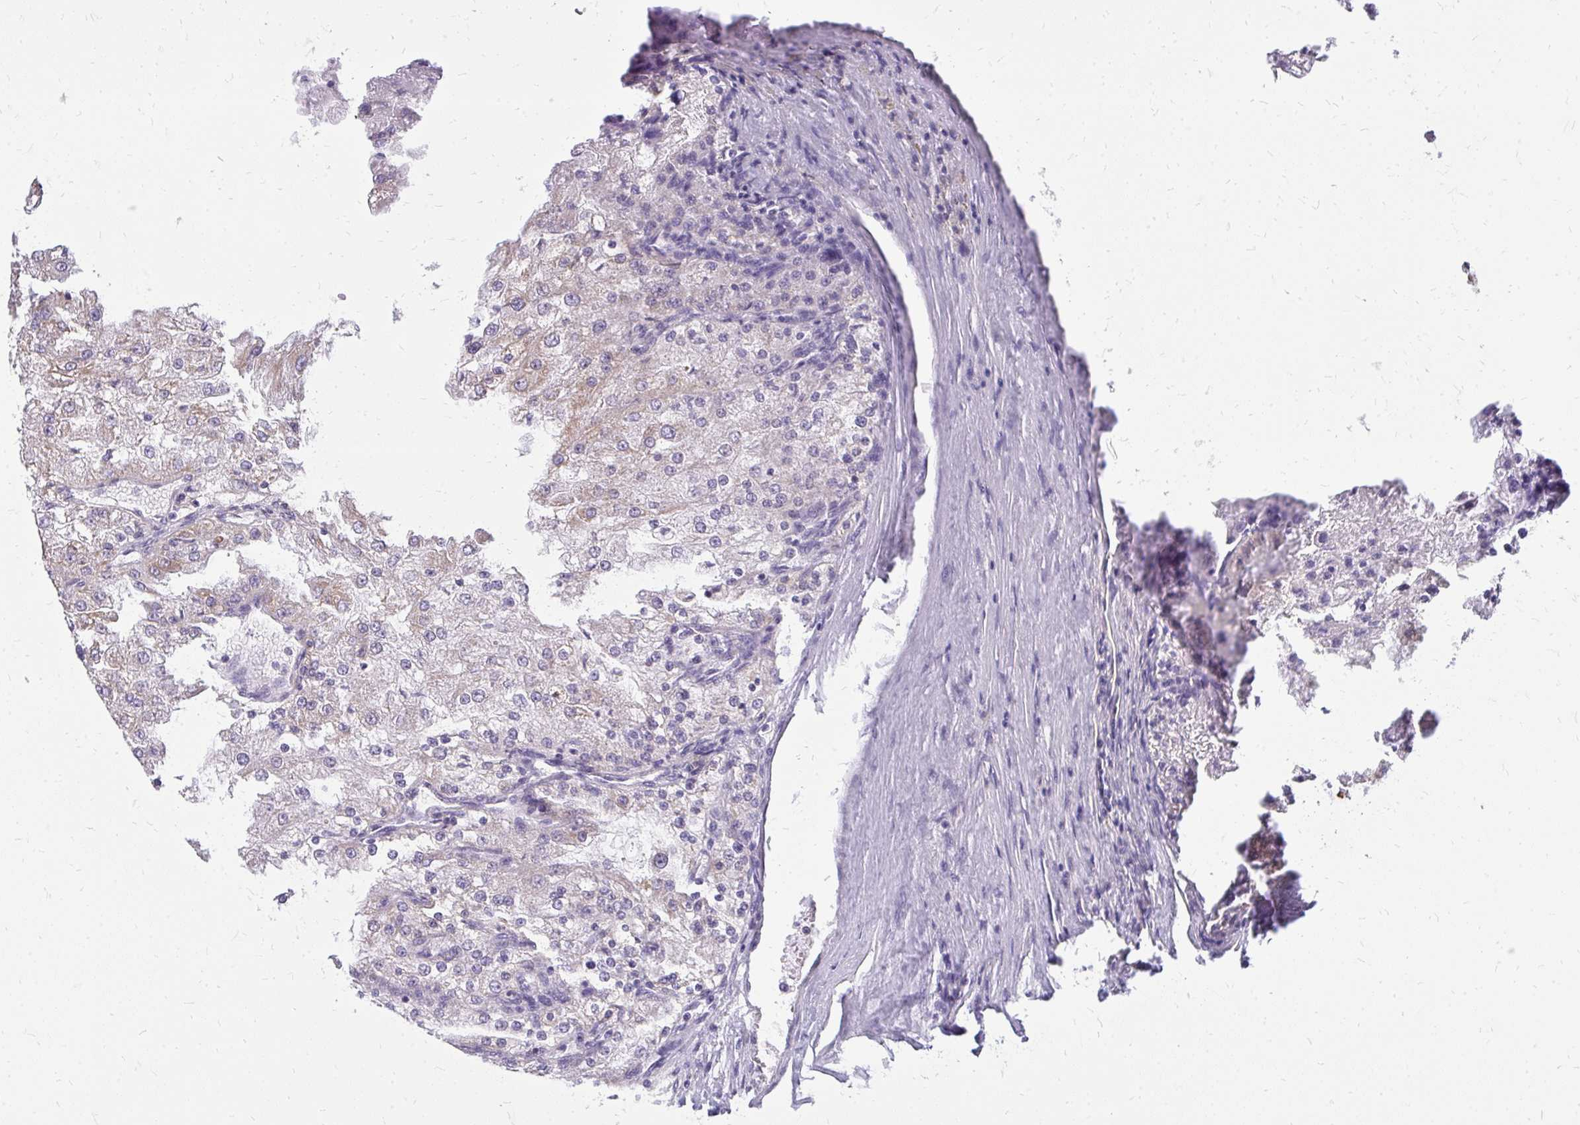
{"staining": {"intensity": "moderate", "quantity": "25%-75%", "location": "cytoplasmic/membranous"}, "tissue": "renal cancer", "cell_type": "Tumor cells", "image_type": "cancer", "snomed": [{"axis": "morphology", "description": "Adenocarcinoma, NOS"}, {"axis": "topography", "description": "Kidney"}], "caption": "Immunohistochemistry histopathology image of neoplastic tissue: human adenocarcinoma (renal) stained using IHC reveals medium levels of moderate protein expression localized specifically in the cytoplasmic/membranous of tumor cells, appearing as a cytoplasmic/membranous brown color.", "gene": "IFIT1", "patient": {"sex": "female", "age": 74}}